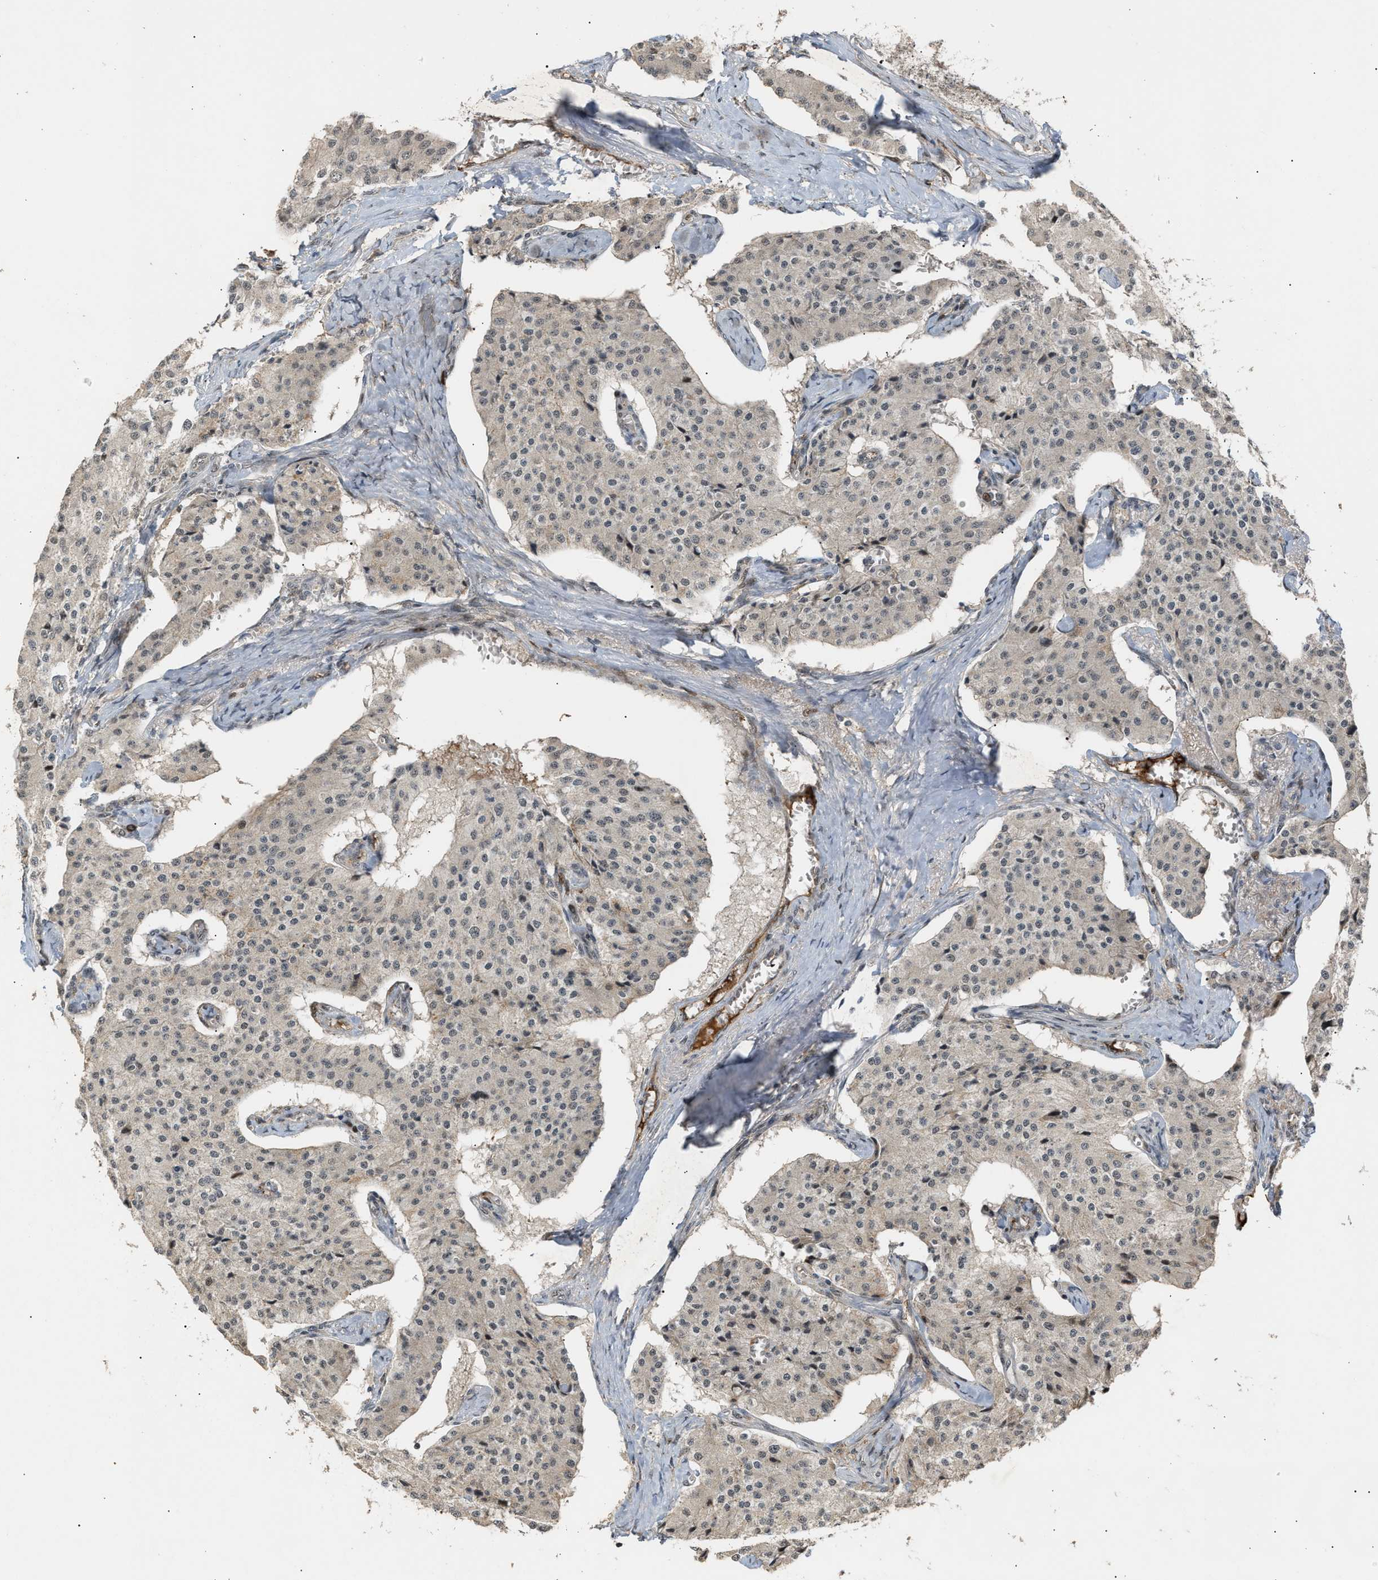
{"staining": {"intensity": "negative", "quantity": "none", "location": "none"}, "tissue": "carcinoid", "cell_type": "Tumor cells", "image_type": "cancer", "snomed": [{"axis": "morphology", "description": "Carcinoid, malignant, NOS"}, {"axis": "topography", "description": "Colon"}], "caption": "An IHC histopathology image of carcinoid is shown. There is no staining in tumor cells of carcinoid. Nuclei are stained in blue.", "gene": "ZFAND5", "patient": {"sex": "female", "age": 52}}